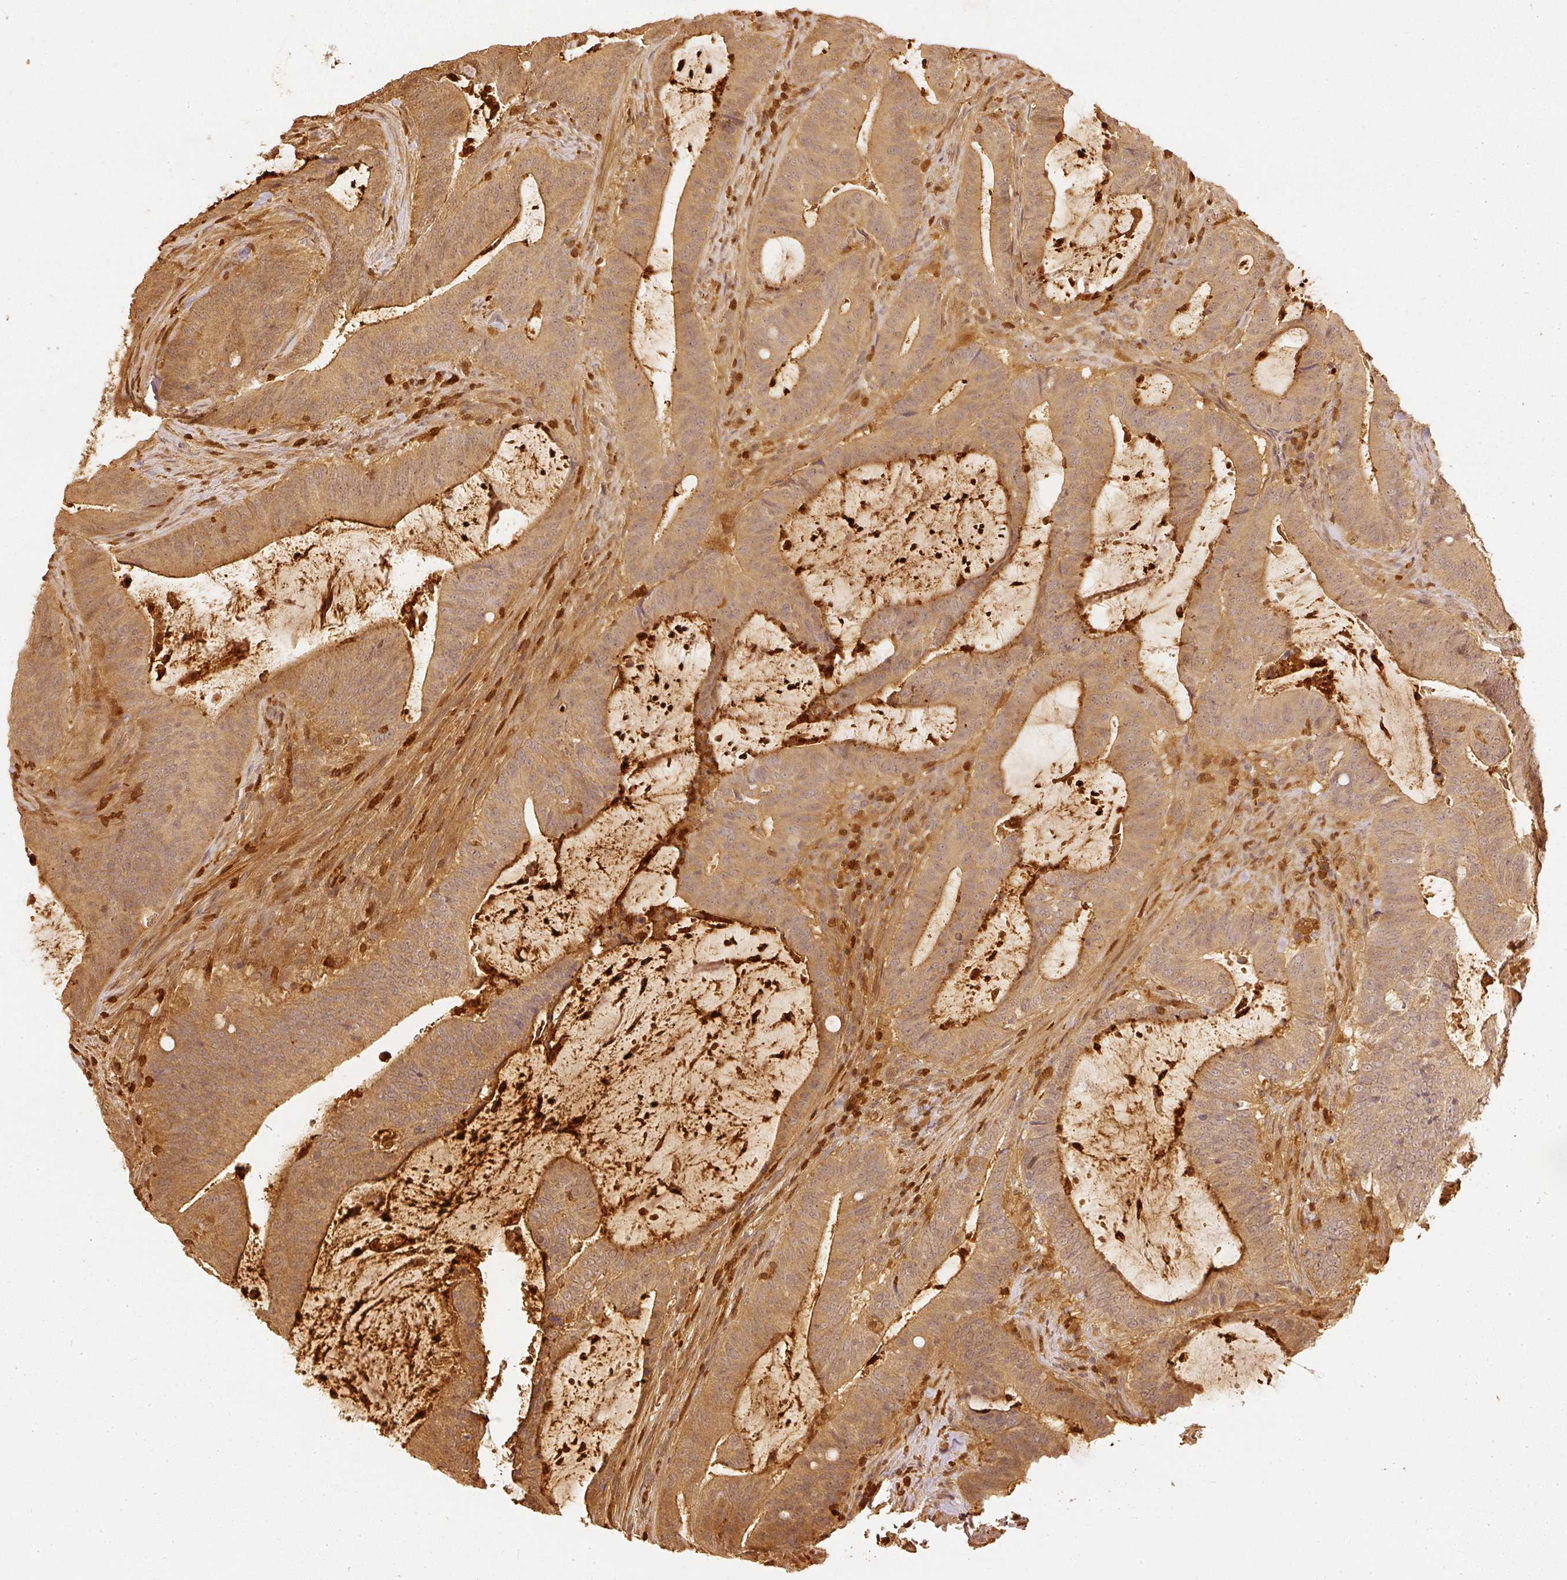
{"staining": {"intensity": "moderate", "quantity": ">75%", "location": "cytoplasmic/membranous"}, "tissue": "colorectal cancer", "cell_type": "Tumor cells", "image_type": "cancer", "snomed": [{"axis": "morphology", "description": "Adenocarcinoma, NOS"}, {"axis": "topography", "description": "Colon"}], "caption": "Immunohistochemical staining of human colorectal cancer reveals medium levels of moderate cytoplasmic/membranous protein staining in about >75% of tumor cells.", "gene": "PFN1", "patient": {"sex": "female", "age": 43}}